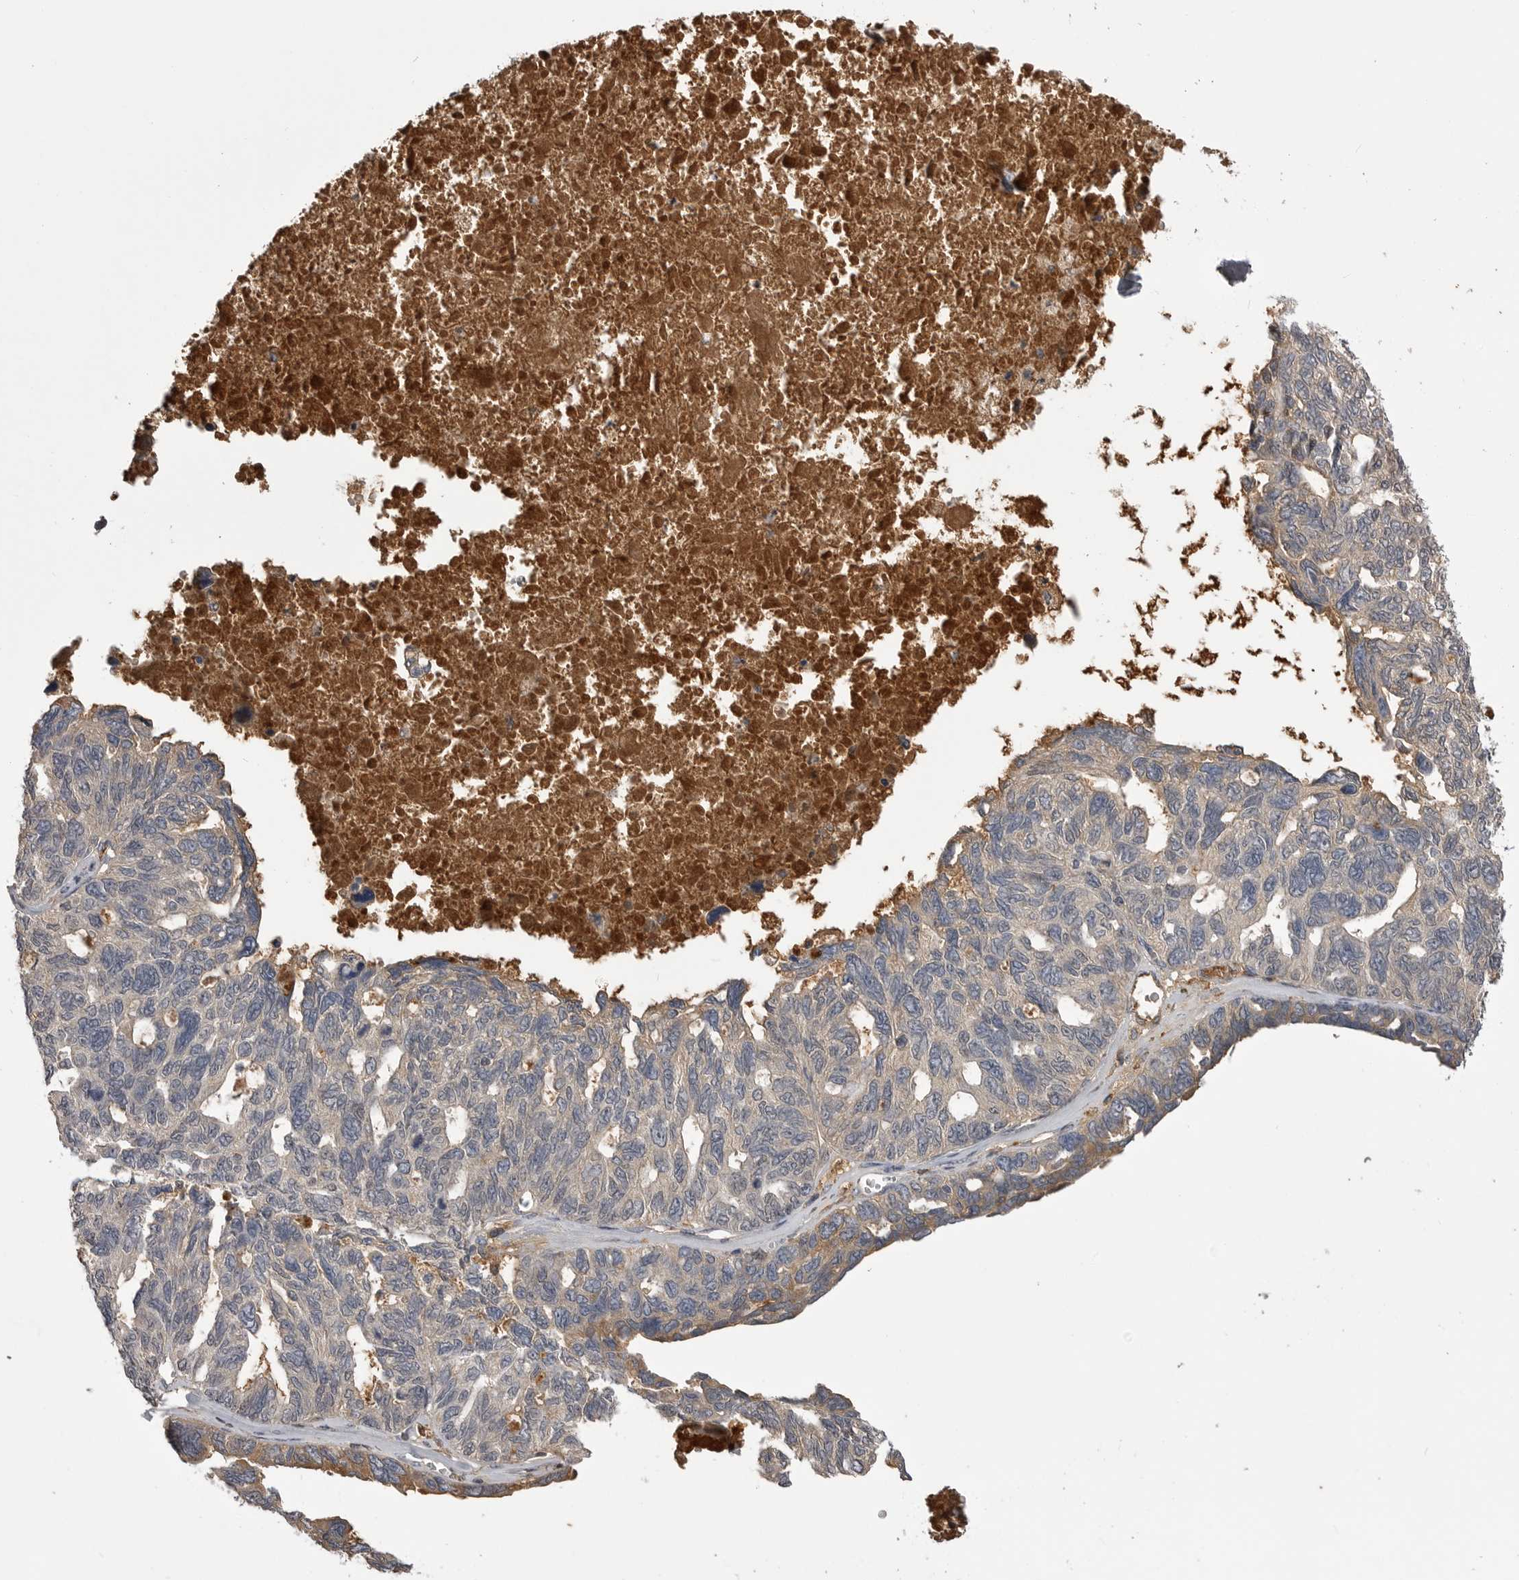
{"staining": {"intensity": "weak", "quantity": "25%-75%", "location": "cytoplasmic/membranous"}, "tissue": "ovarian cancer", "cell_type": "Tumor cells", "image_type": "cancer", "snomed": [{"axis": "morphology", "description": "Cystadenocarcinoma, serous, NOS"}, {"axis": "topography", "description": "Ovary"}], "caption": "Immunohistochemical staining of ovarian cancer exhibits low levels of weak cytoplasmic/membranous positivity in approximately 25%-75% of tumor cells.", "gene": "AHSG", "patient": {"sex": "female", "age": 79}}